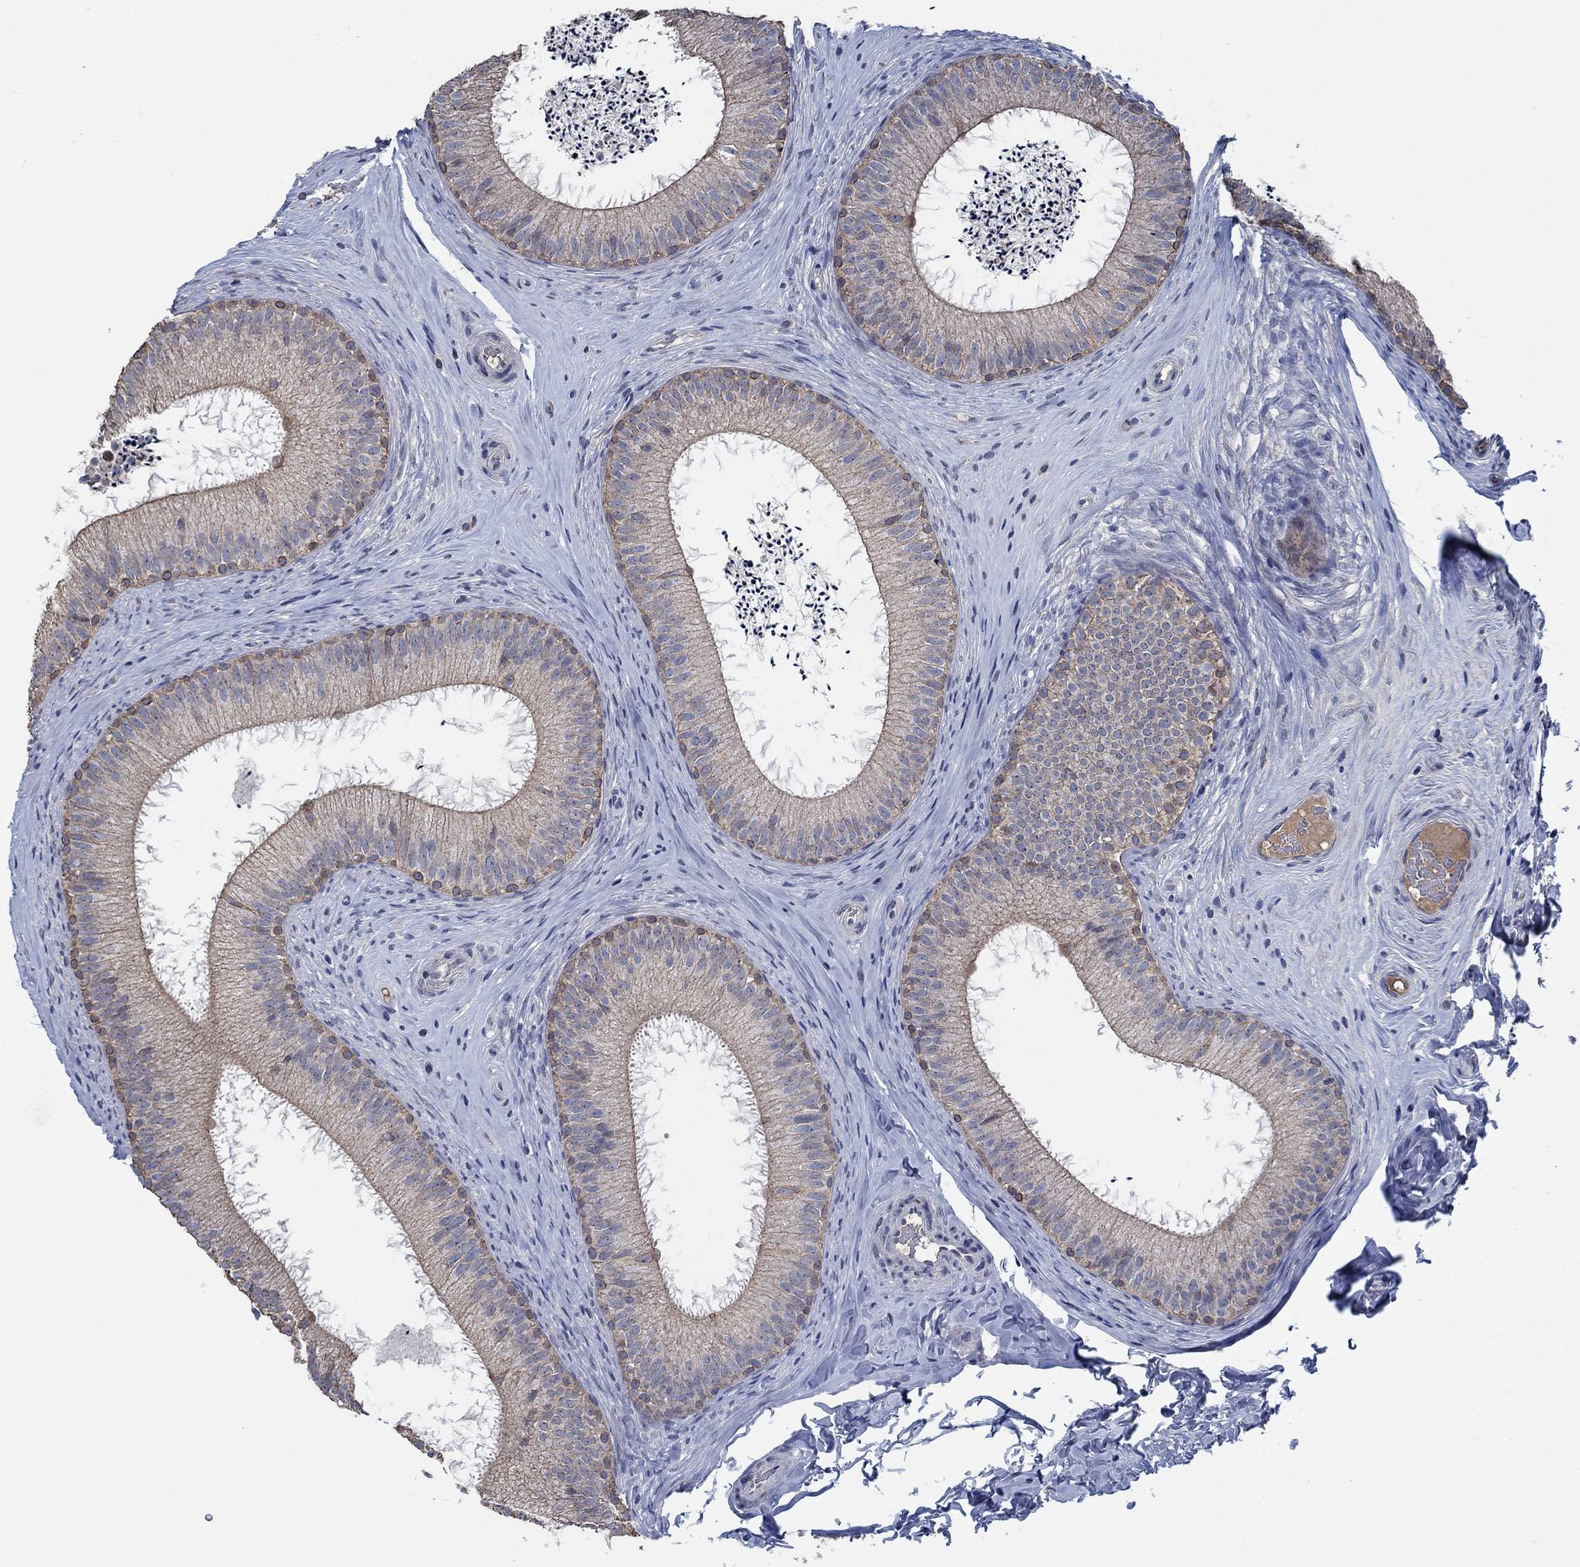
{"staining": {"intensity": "moderate", "quantity": "<25%", "location": "cytoplasmic/membranous"}, "tissue": "epididymis", "cell_type": "Glandular cells", "image_type": "normal", "snomed": [{"axis": "morphology", "description": "Normal tissue, NOS"}, {"axis": "morphology", "description": "Carcinoma, Embryonal, NOS"}, {"axis": "topography", "description": "Testis"}, {"axis": "topography", "description": "Epididymis"}], "caption": "A histopathology image of human epididymis stained for a protein shows moderate cytoplasmic/membranous brown staining in glandular cells. (DAB = brown stain, brightfield microscopy at high magnification).", "gene": "OBSCN", "patient": {"sex": "male", "age": 24}}